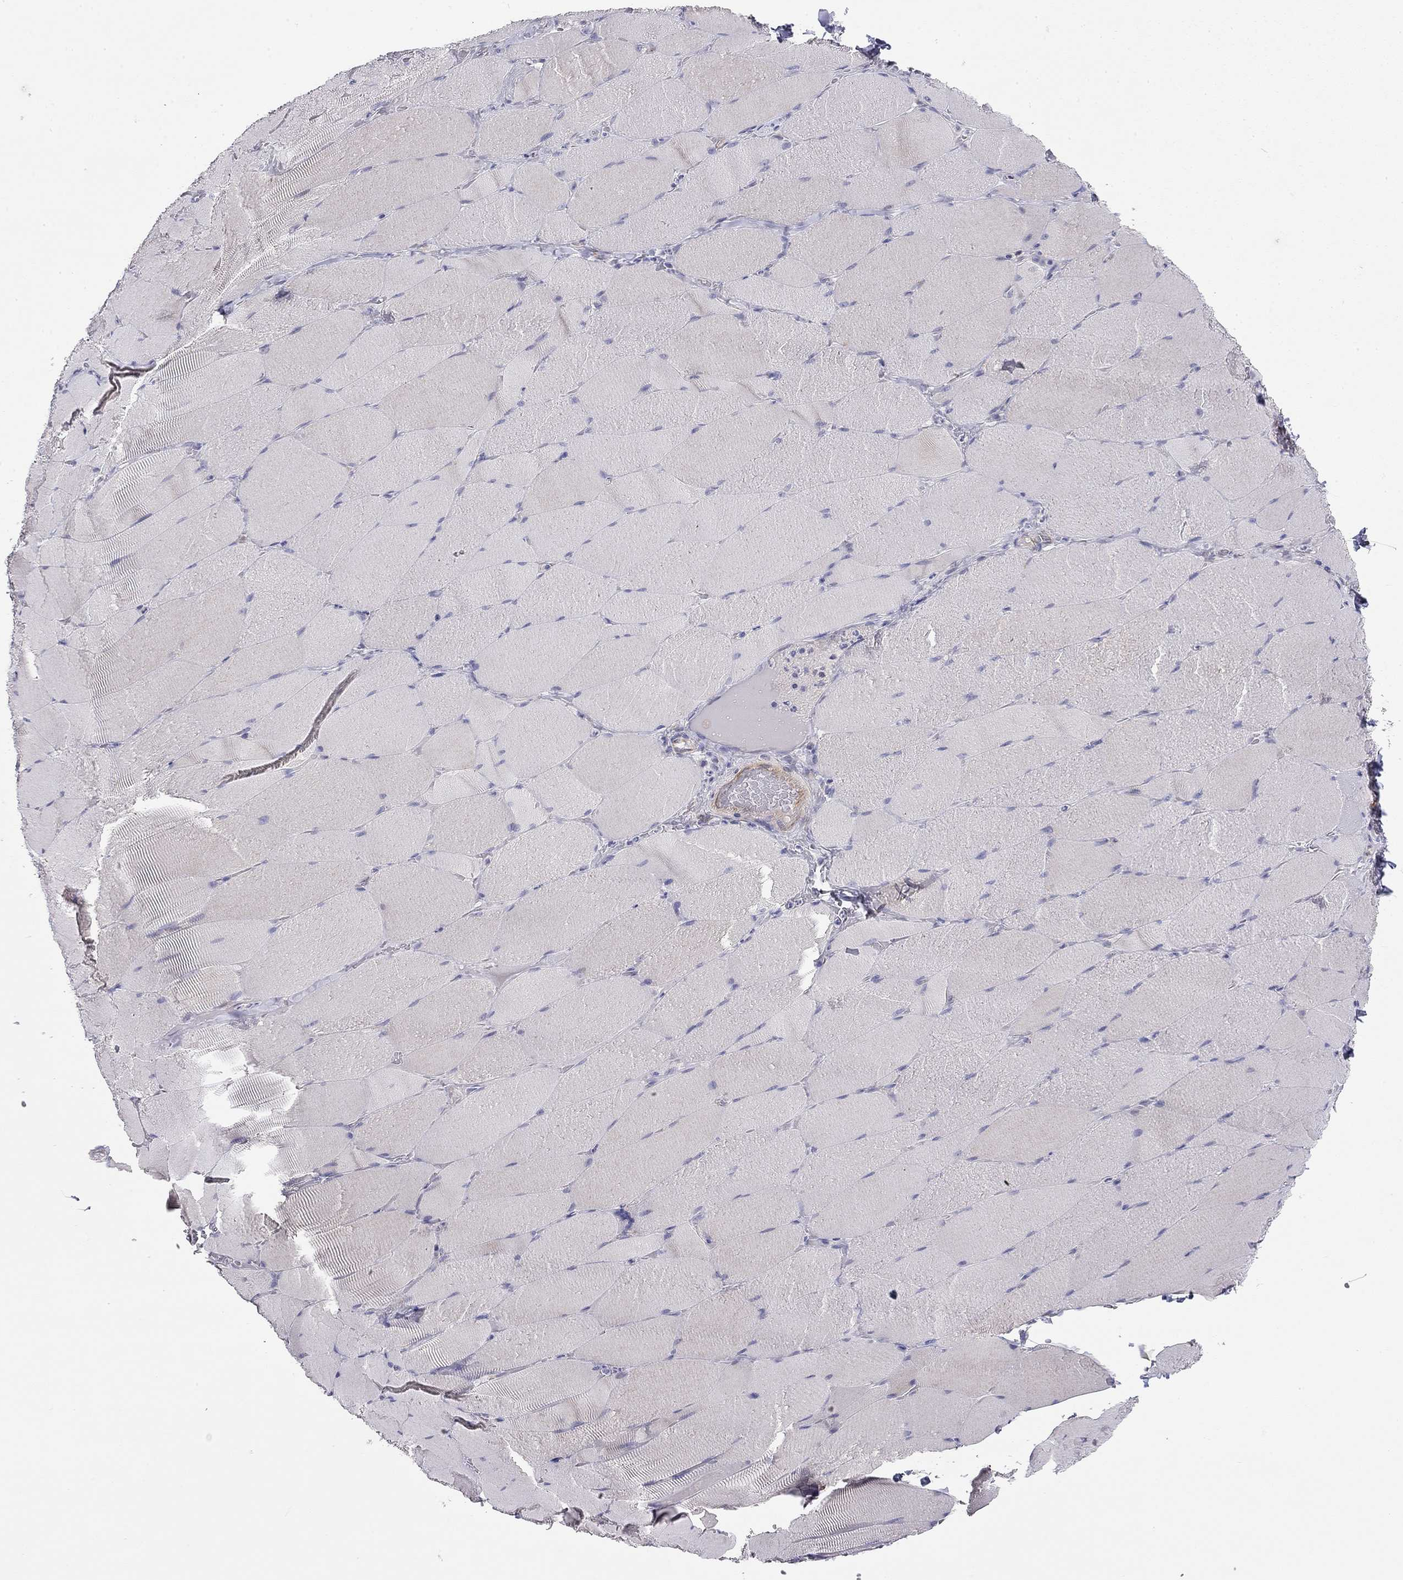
{"staining": {"intensity": "negative", "quantity": "none", "location": "none"}, "tissue": "skeletal muscle", "cell_type": "Myocytes", "image_type": "normal", "snomed": [{"axis": "morphology", "description": "Normal tissue, NOS"}, {"axis": "topography", "description": "Skeletal muscle"}], "caption": "A micrograph of human skeletal muscle is negative for staining in myocytes. The staining is performed using DAB (3,3'-diaminobenzidine) brown chromogen with nuclei counter-stained in using hematoxylin.", "gene": "RTL1", "patient": {"sex": "male", "age": 56}}